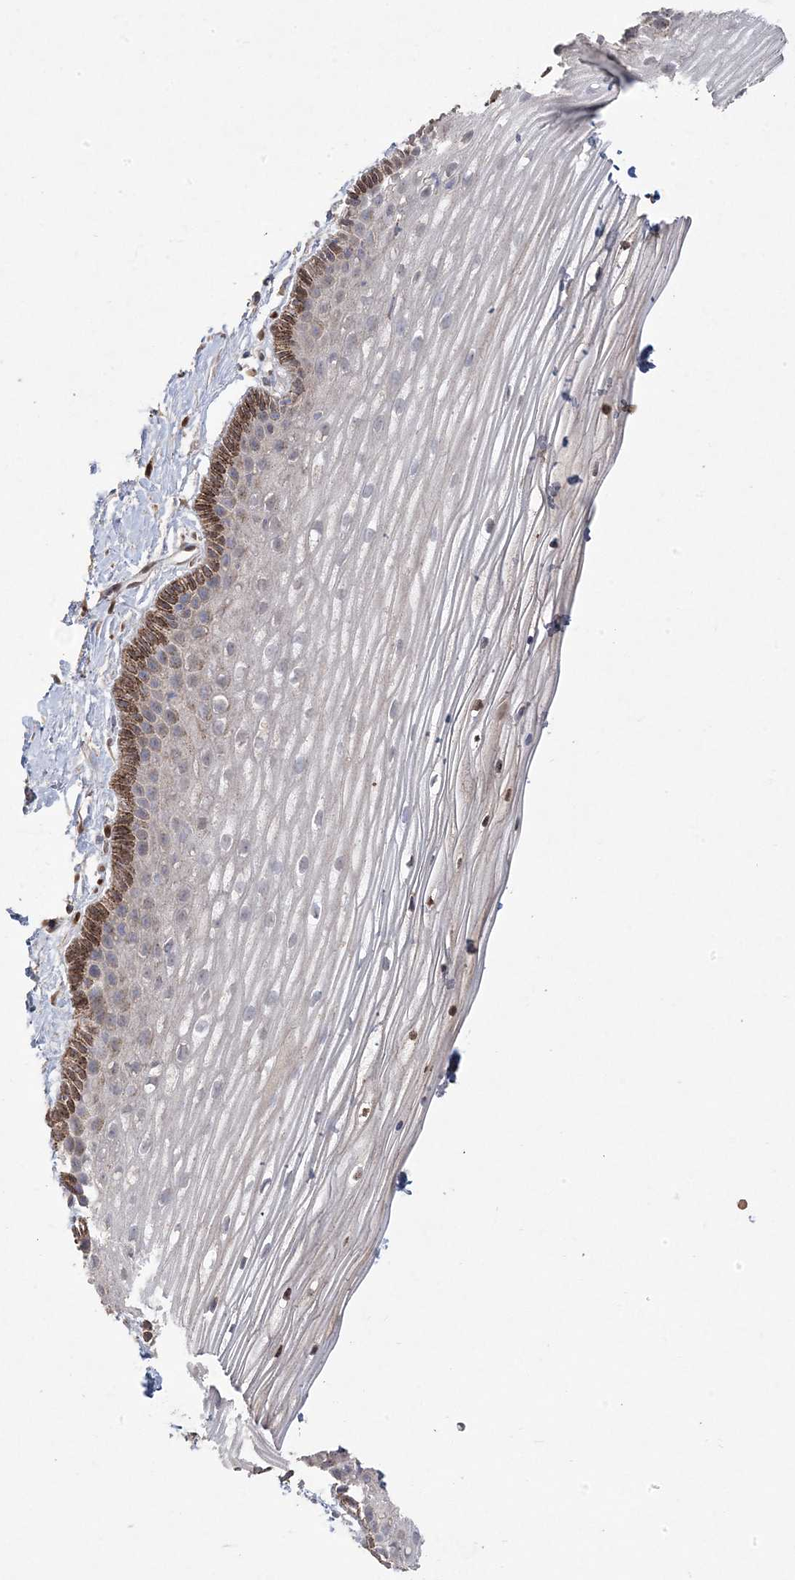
{"staining": {"intensity": "strong", "quantity": "<25%", "location": "cytoplasmic/membranous,nuclear"}, "tissue": "vagina", "cell_type": "Squamous epithelial cells", "image_type": "normal", "snomed": [{"axis": "morphology", "description": "Normal tissue, NOS"}, {"axis": "topography", "description": "Vagina"}, {"axis": "topography", "description": "Cervix"}], "caption": "A micrograph showing strong cytoplasmic/membranous,nuclear staining in about <25% of squamous epithelial cells in unremarkable vagina, as visualized by brown immunohistochemical staining.", "gene": "PPOX", "patient": {"sex": "female", "age": 40}}